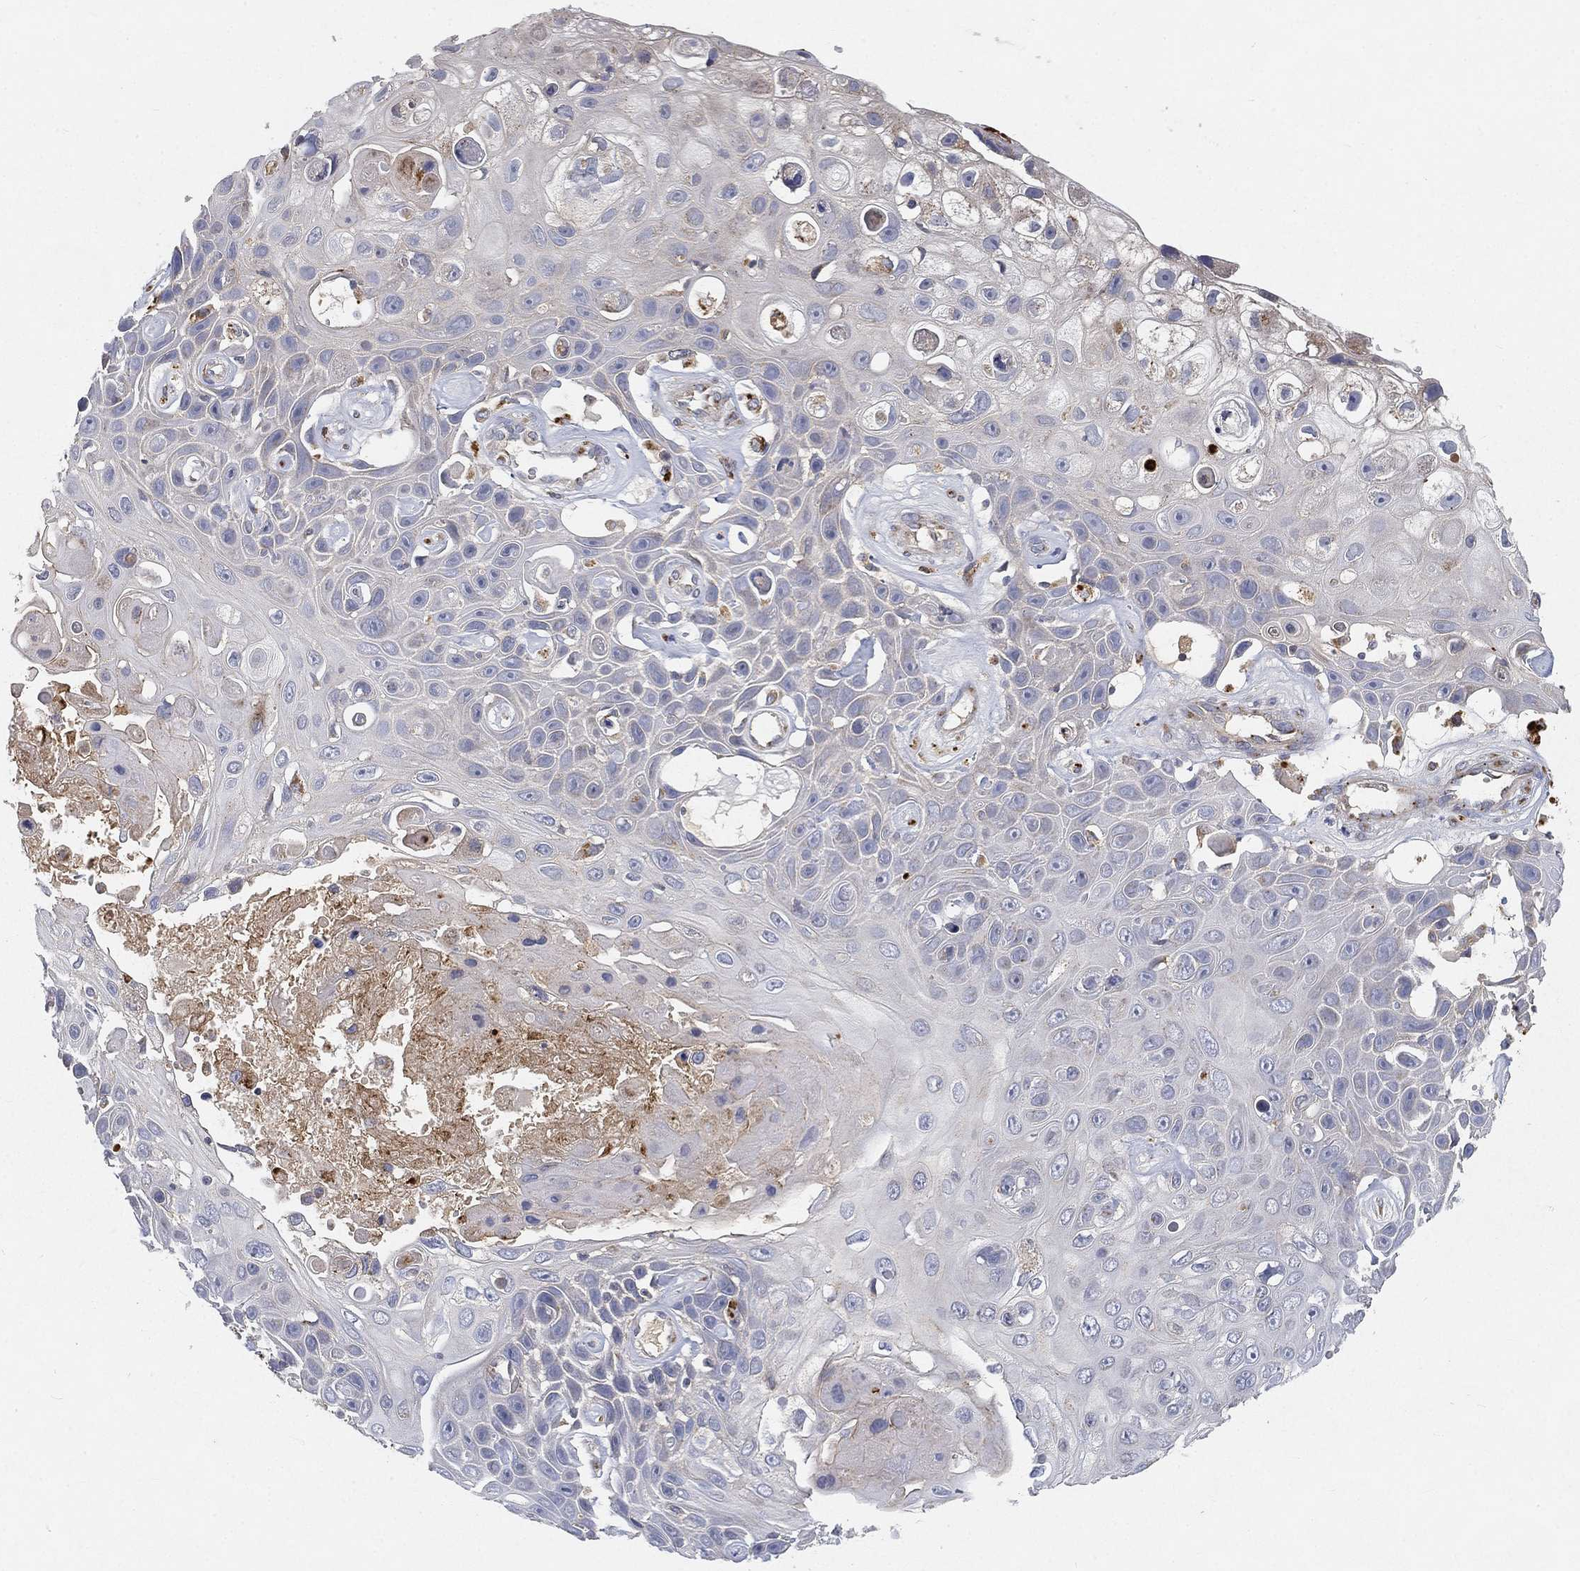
{"staining": {"intensity": "negative", "quantity": "none", "location": "none"}, "tissue": "skin cancer", "cell_type": "Tumor cells", "image_type": "cancer", "snomed": [{"axis": "morphology", "description": "Squamous cell carcinoma, NOS"}, {"axis": "topography", "description": "Skin"}], "caption": "Immunohistochemistry (IHC) photomicrograph of human skin squamous cell carcinoma stained for a protein (brown), which demonstrates no expression in tumor cells. (IHC, brightfield microscopy, high magnification).", "gene": "CTSL", "patient": {"sex": "male", "age": 82}}